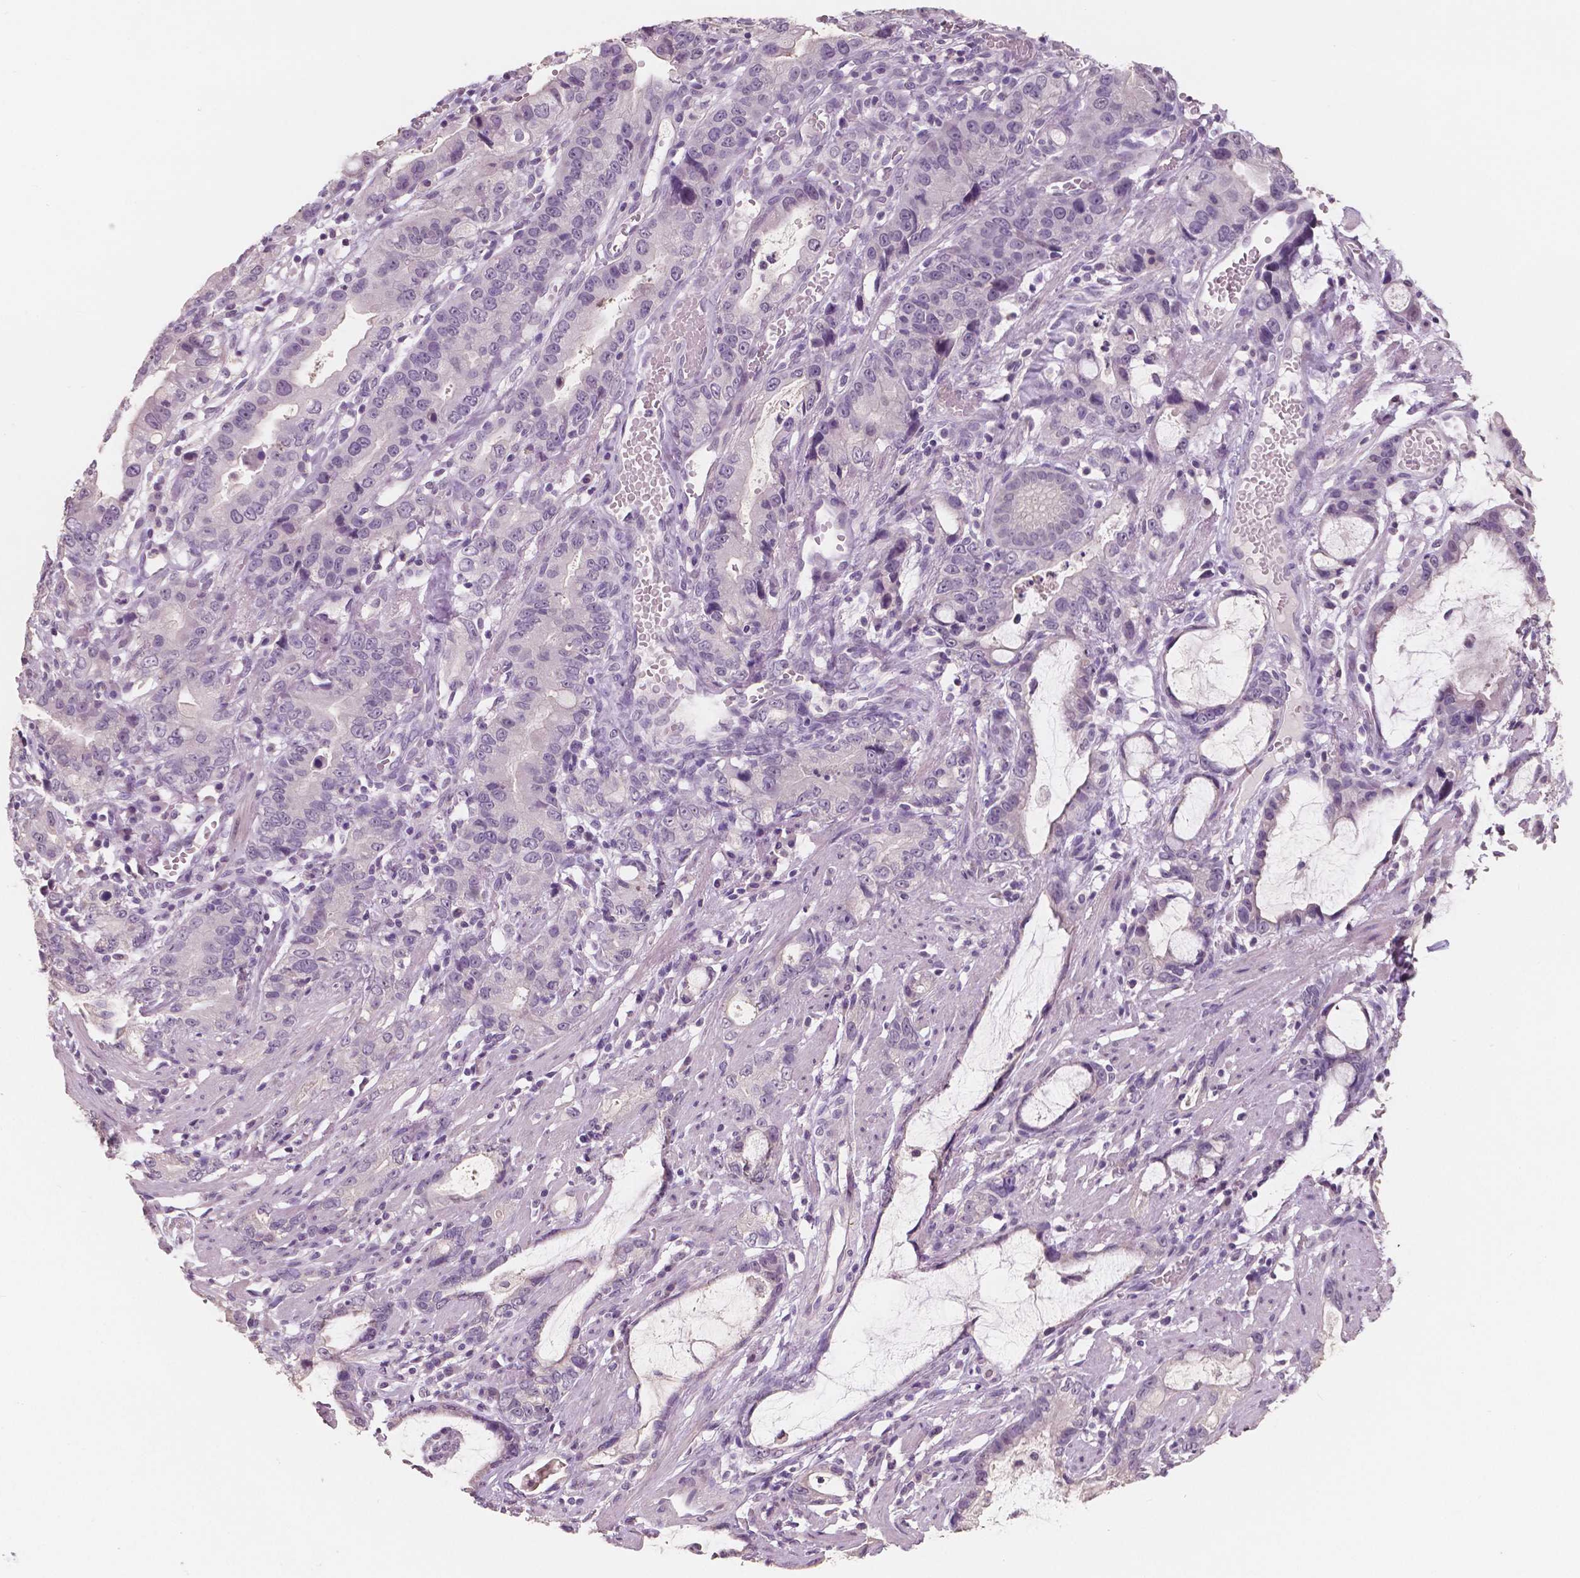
{"staining": {"intensity": "negative", "quantity": "none", "location": "none"}, "tissue": "stomach cancer", "cell_type": "Tumor cells", "image_type": "cancer", "snomed": [{"axis": "morphology", "description": "Adenocarcinoma, NOS"}, {"axis": "topography", "description": "Stomach"}], "caption": "DAB immunohistochemical staining of human stomach adenocarcinoma reveals no significant expression in tumor cells.", "gene": "NECAB1", "patient": {"sex": "male", "age": 55}}